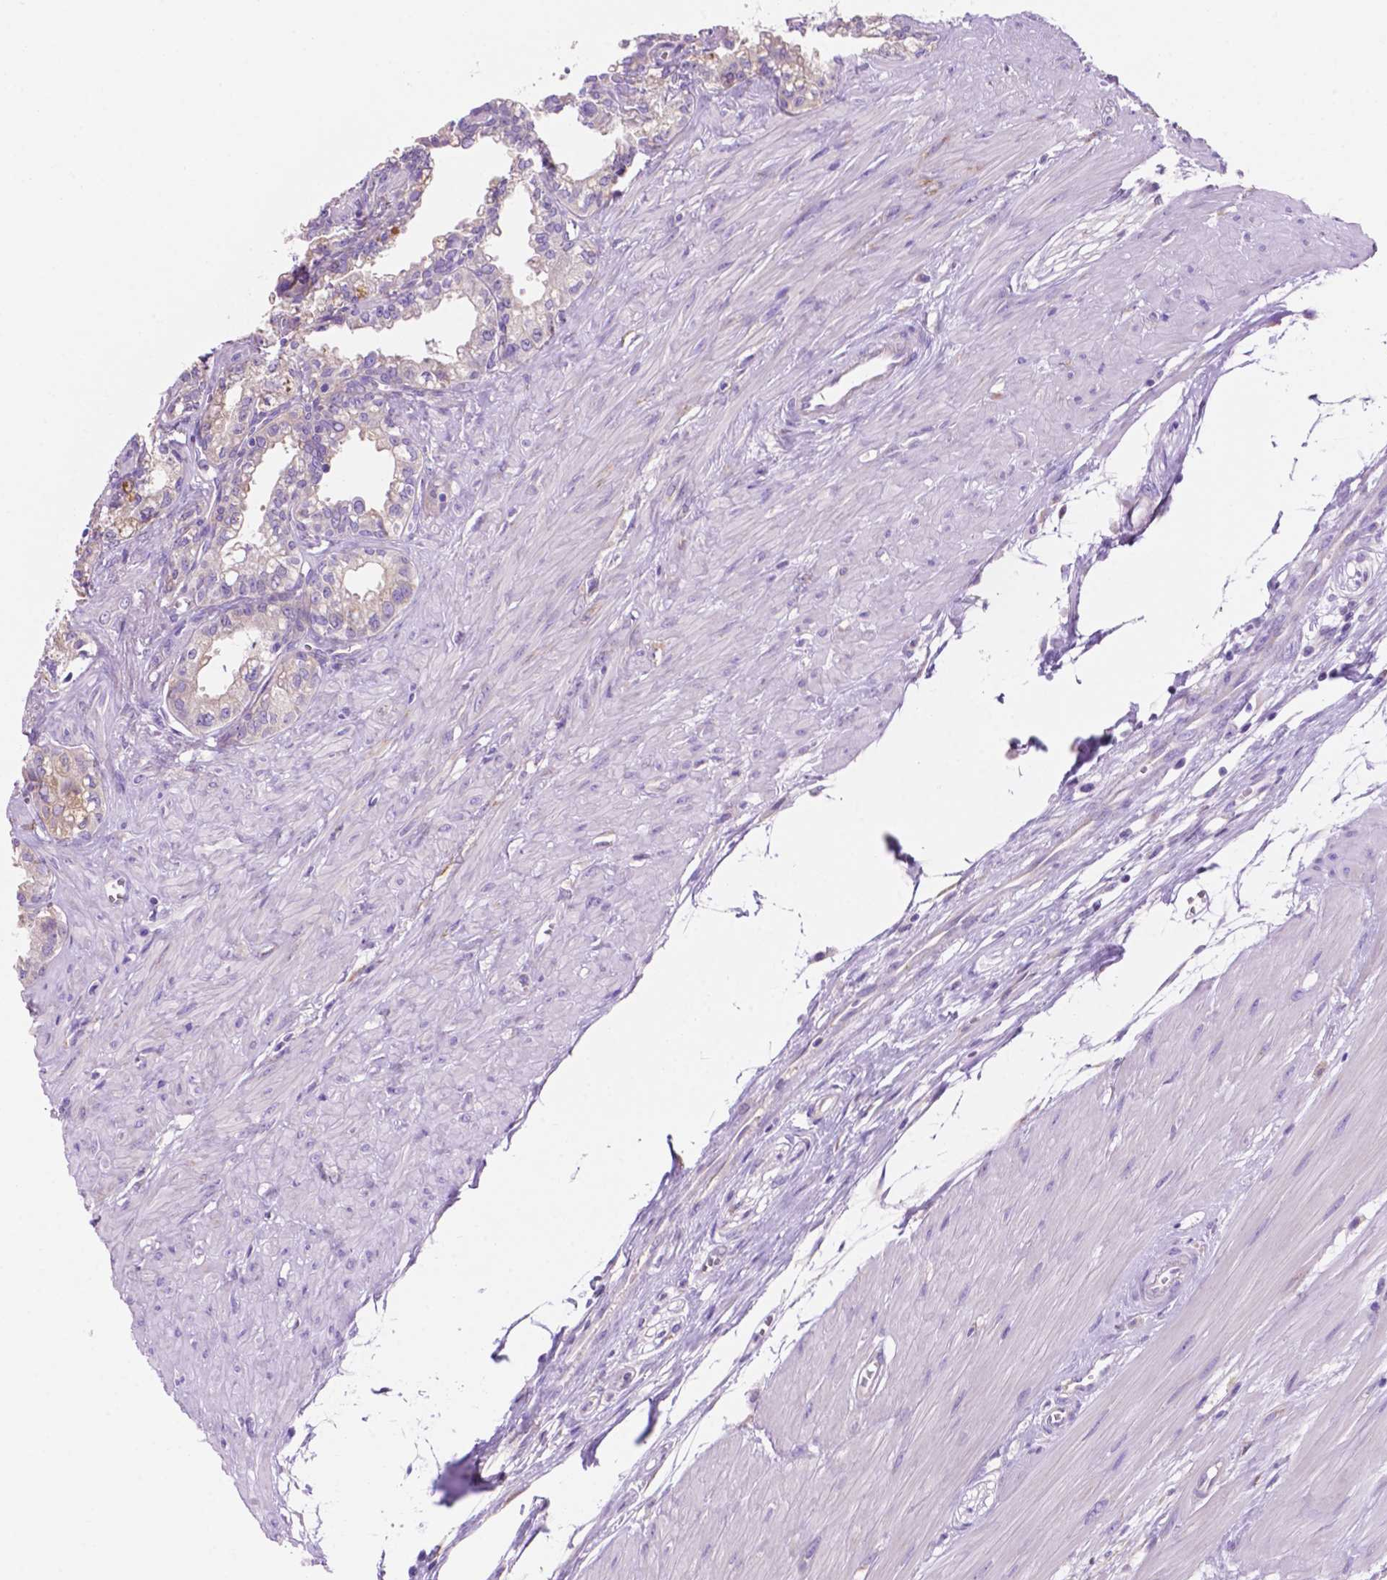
{"staining": {"intensity": "moderate", "quantity": "<25%", "location": "cytoplasmic/membranous"}, "tissue": "seminal vesicle", "cell_type": "Glandular cells", "image_type": "normal", "snomed": [{"axis": "morphology", "description": "Normal tissue, NOS"}, {"axis": "morphology", "description": "Urothelial carcinoma, NOS"}, {"axis": "topography", "description": "Urinary bladder"}, {"axis": "topography", "description": "Seminal veicle"}], "caption": "This histopathology image demonstrates normal seminal vesicle stained with immunohistochemistry (IHC) to label a protein in brown. The cytoplasmic/membranous of glandular cells show moderate positivity for the protein. Nuclei are counter-stained blue.", "gene": "CEACAM7", "patient": {"sex": "male", "age": 76}}